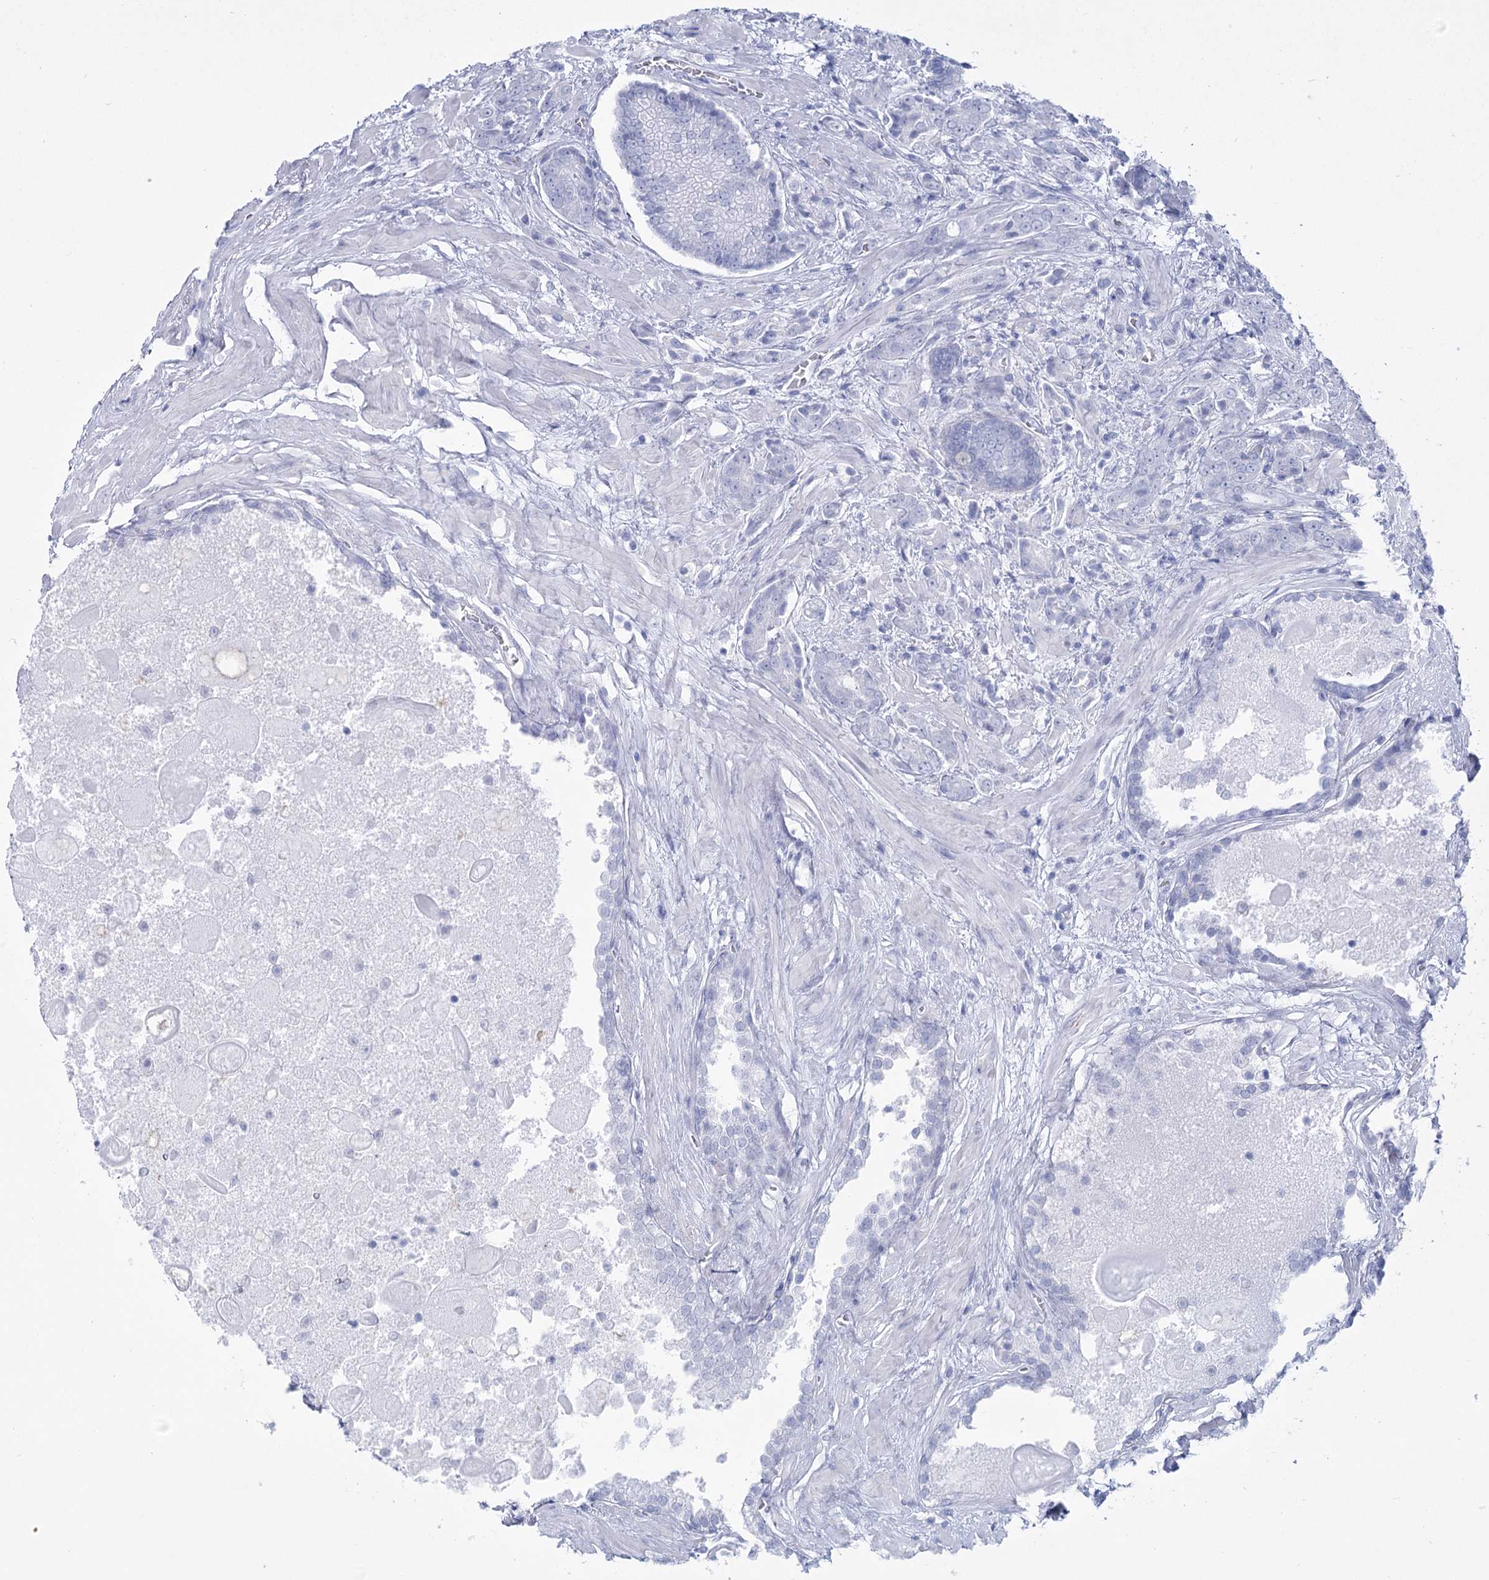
{"staining": {"intensity": "negative", "quantity": "none", "location": "none"}, "tissue": "prostate cancer", "cell_type": "Tumor cells", "image_type": "cancer", "snomed": [{"axis": "morphology", "description": "Adenocarcinoma, High grade"}, {"axis": "topography", "description": "Prostate"}], "caption": "A high-resolution photomicrograph shows immunohistochemistry (IHC) staining of prostate cancer (adenocarcinoma (high-grade)), which exhibits no significant positivity in tumor cells.", "gene": "CCDC88A", "patient": {"sex": "male", "age": 57}}